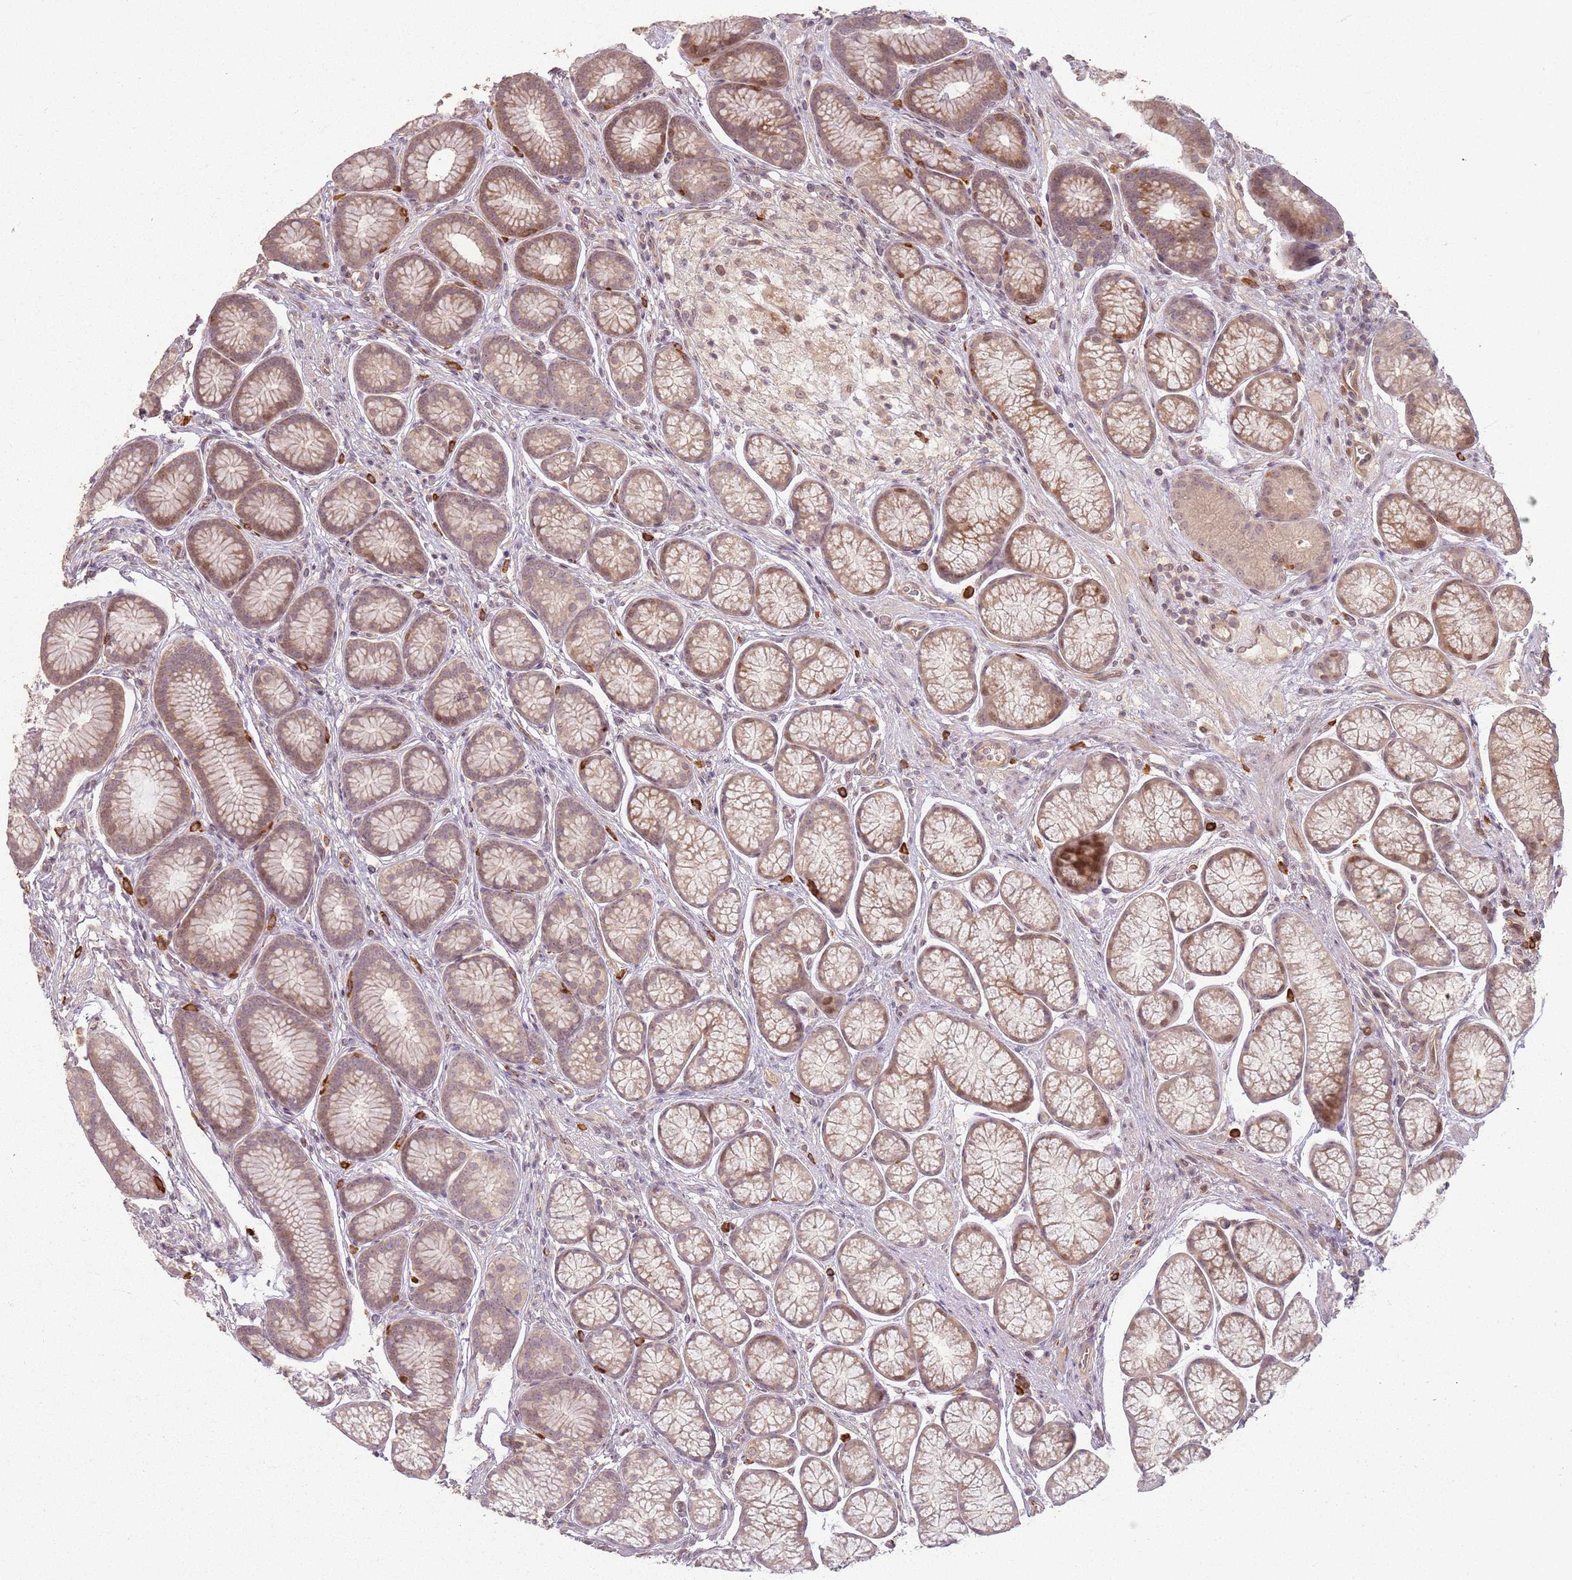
{"staining": {"intensity": "weak", "quantity": ">75%", "location": "cytoplasmic/membranous"}, "tissue": "stomach", "cell_type": "Glandular cells", "image_type": "normal", "snomed": [{"axis": "morphology", "description": "Normal tissue, NOS"}, {"axis": "topography", "description": "Stomach"}], "caption": "Immunohistochemistry (IHC) of benign human stomach reveals low levels of weak cytoplasmic/membranous staining in approximately >75% of glandular cells.", "gene": "CCDC168", "patient": {"sex": "male", "age": 42}}